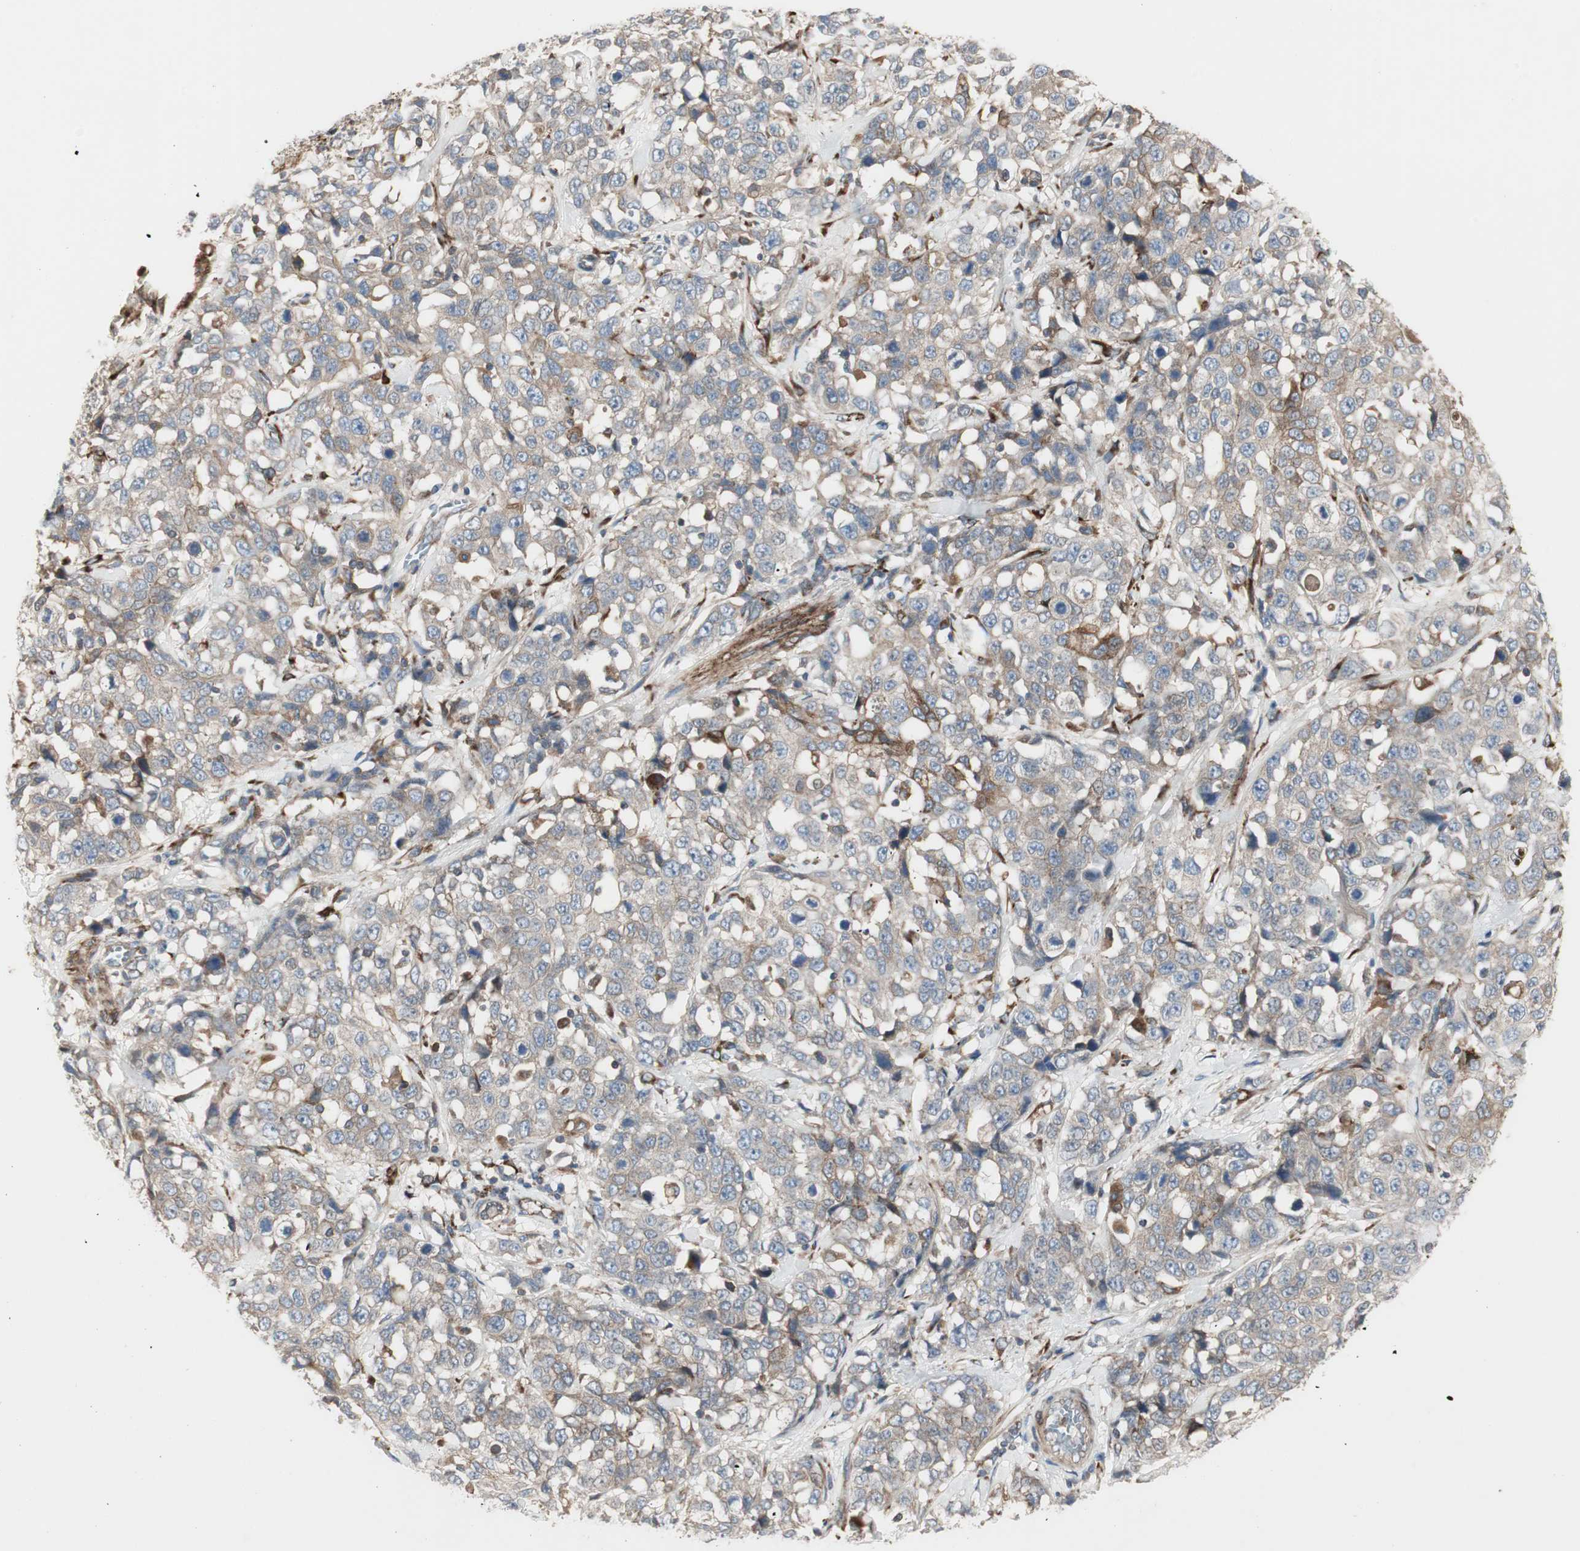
{"staining": {"intensity": "weak", "quantity": ">75%", "location": "cytoplasmic/membranous"}, "tissue": "stomach cancer", "cell_type": "Tumor cells", "image_type": "cancer", "snomed": [{"axis": "morphology", "description": "Normal tissue, NOS"}, {"axis": "morphology", "description": "Adenocarcinoma, NOS"}, {"axis": "topography", "description": "Stomach"}], "caption": "This micrograph demonstrates stomach cancer stained with immunohistochemistry (IHC) to label a protein in brown. The cytoplasmic/membranous of tumor cells show weak positivity for the protein. Nuclei are counter-stained blue.", "gene": "H6PD", "patient": {"sex": "male", "age": 48}}